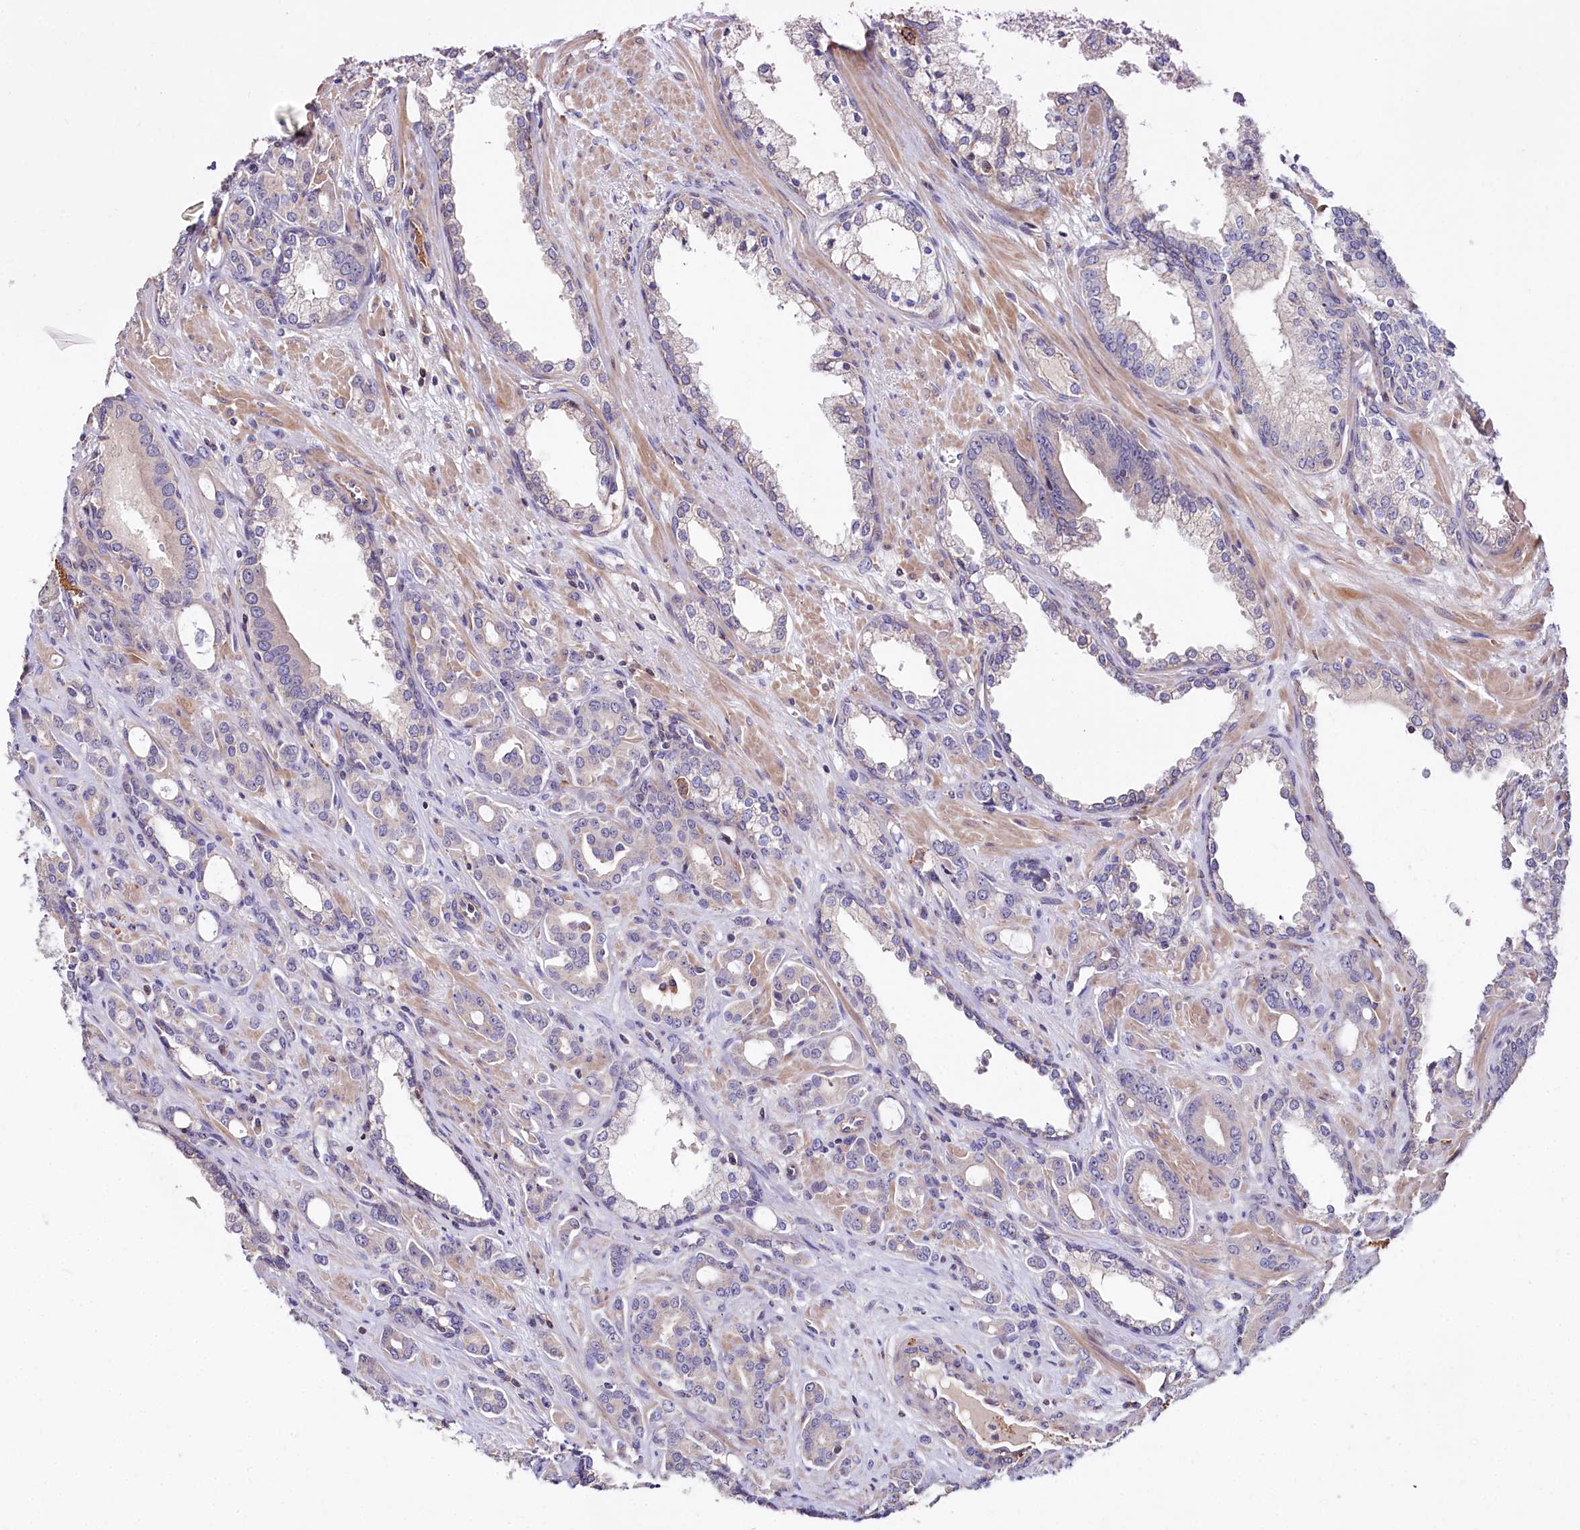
{"staining": {"intensity": "weak", "quantity": "<25%", "location": "cytoplasmic/membranous"}, "tissue": "prostate cancer", "cell_type": "Tumor cells", "image_type": "cancer", "snomed": [{"axis": "morphology", "description": "Adenocarcinoma, High grade"}, {"axis": "topography", "description": "Prostate"}], "caption": "The photomicrograph demonstrates no staining of tumor cells in prostate cancer. (Immunohistochemistry (ihc), brightfield microscopy, high magnification).", "gene": "RPUSD3", "patient": {"sex": "male", "age": 72}}